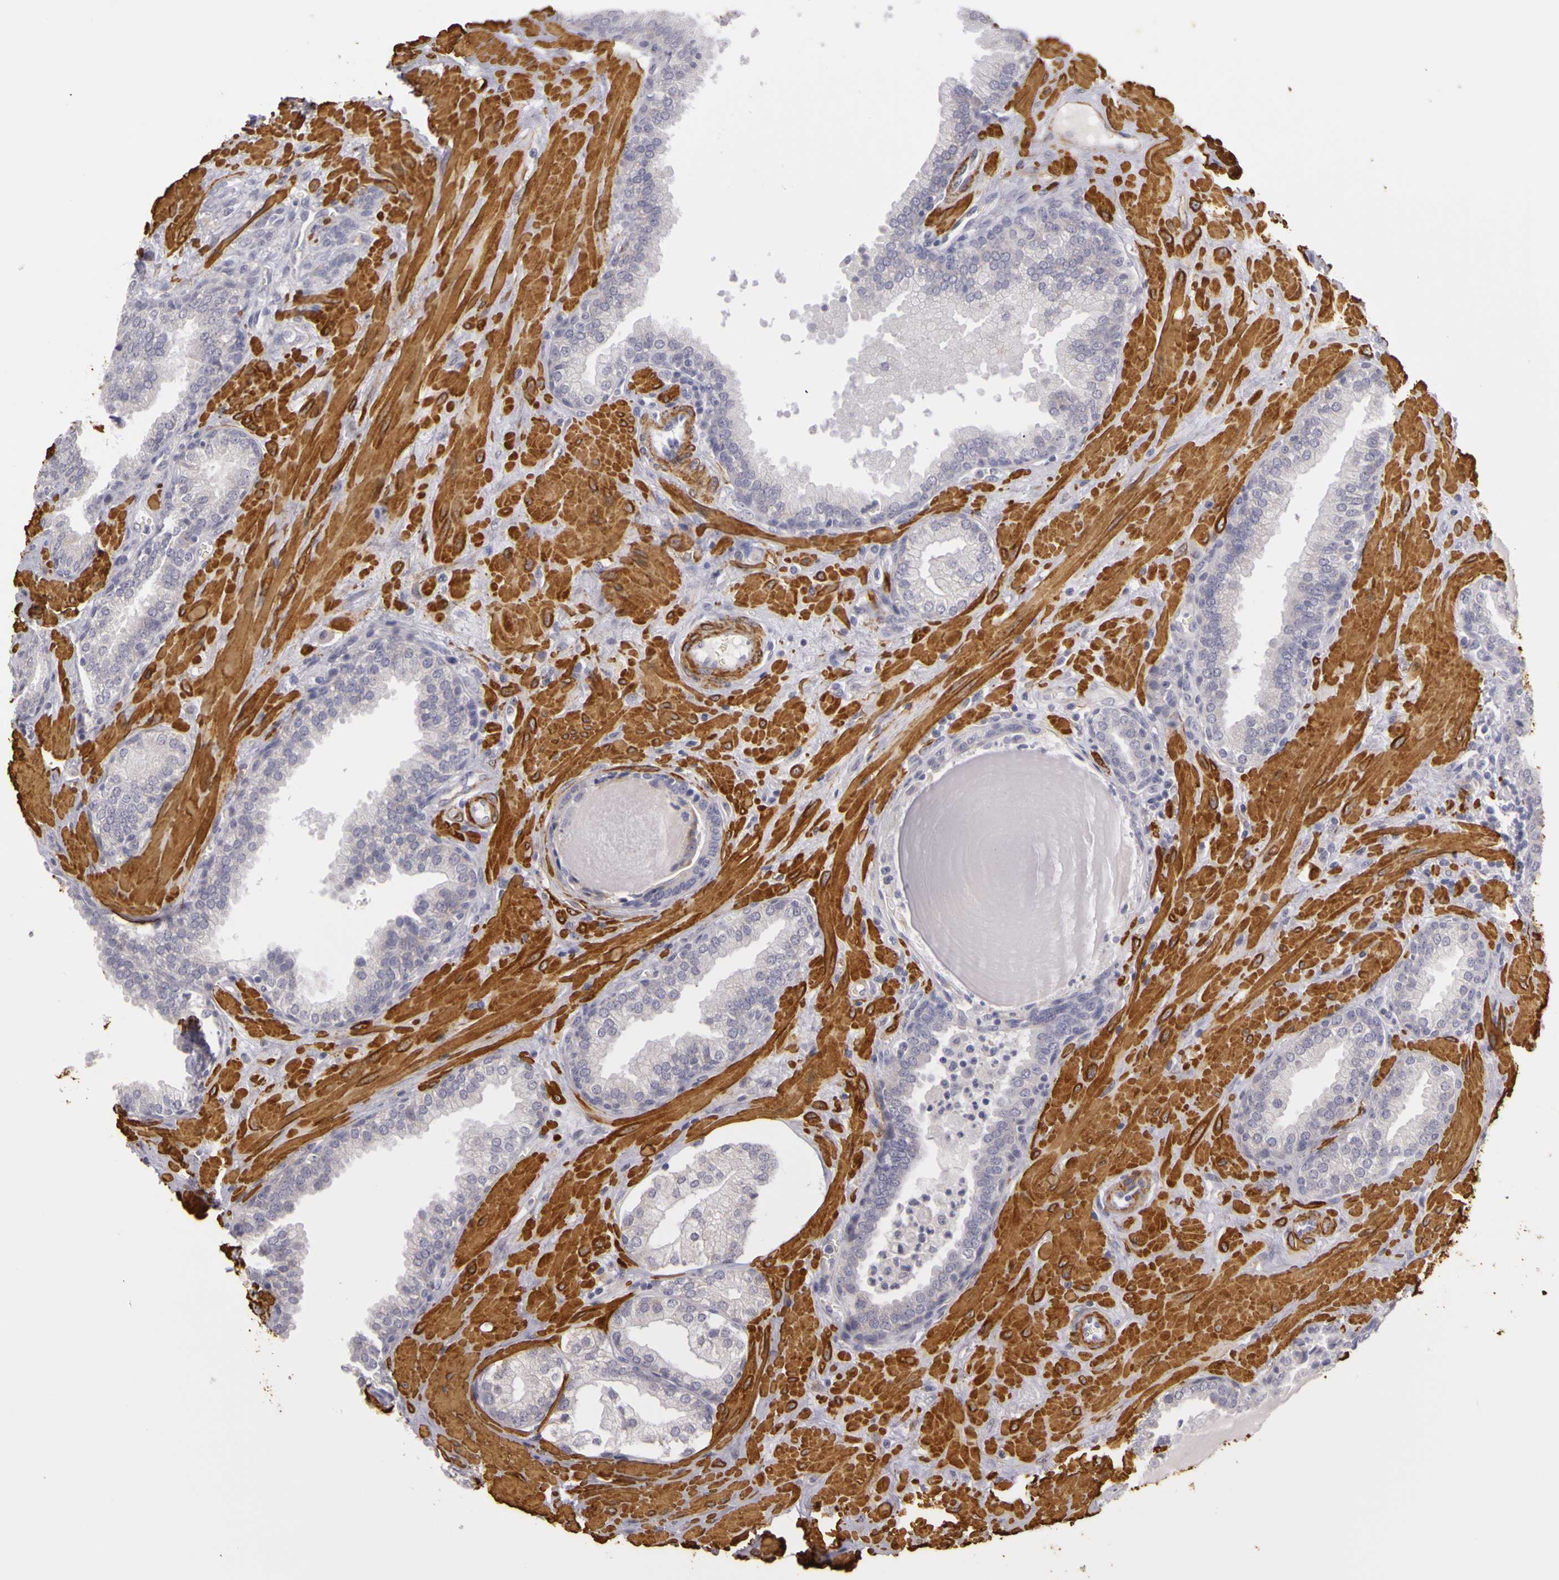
{"staining": {"intensity": "negative", "quantity": "none", "location": "none"}, "tissue": "prostate", "cell_type": "Glandular cells", "image_type": "normal", "snomed": [{"axis": "morphology", "description": "Normal tissue, NOS"}, {"axis": "topography", "description": "Prostate"}], "caption": "Glandular cells show no significant positivity in normal prostate. Nuclei are stained in blue.", "gene": "CNTN2", "patient": {"sex": "male", "age": 51}}